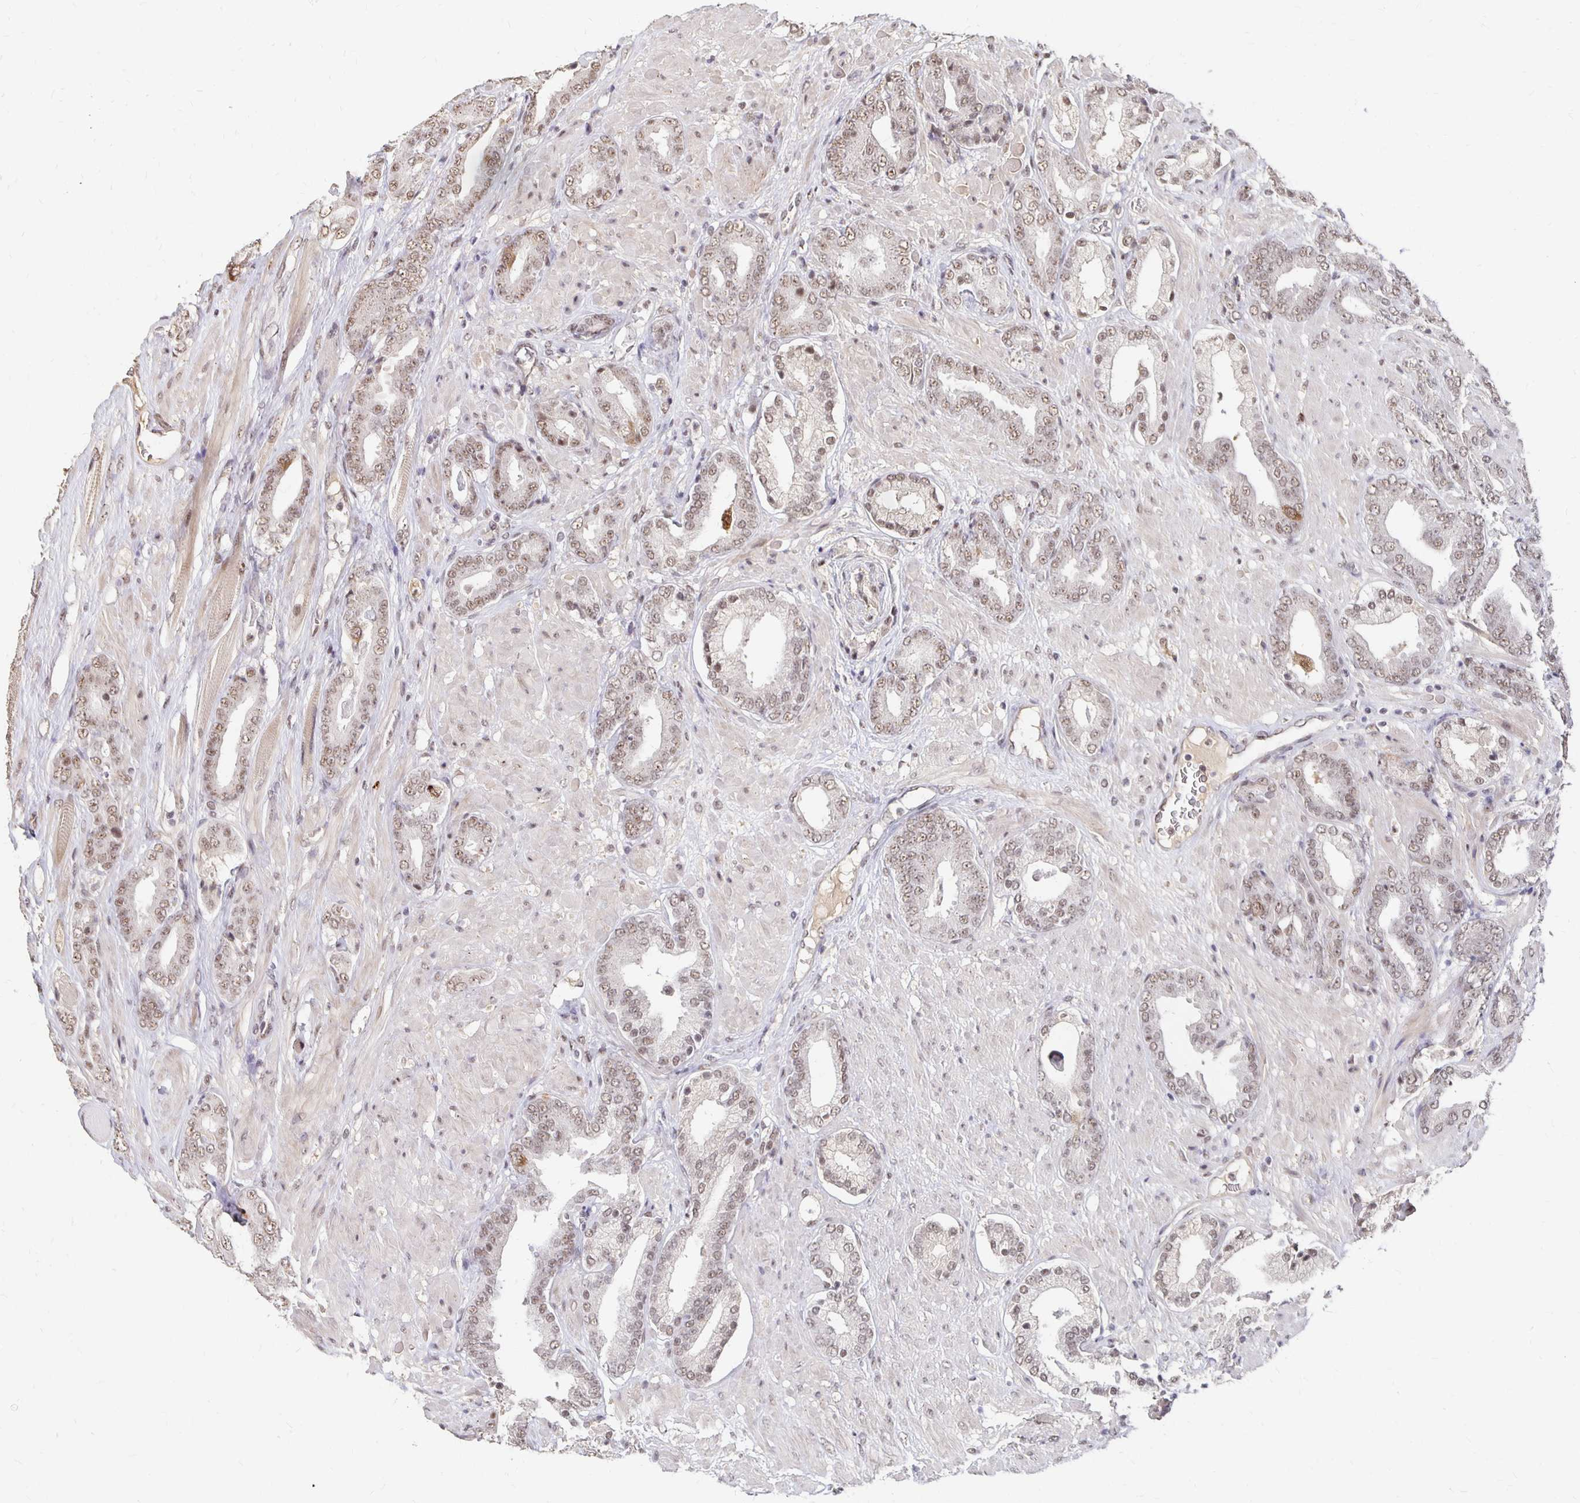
{"staining": {"intensity": "weak", "quantity": "25%-75%", "location": "nuclear"}, "tissue": "prostate cancer", "cell_type": "Tumor cells", "image_type": "cancer", "snomed": [{"axis": "morphology", "description": "Adenocarcinoma, High grade"}, {"axis": "topography", "description": "Prostate"}], "caption": "This is an image of immunohistochemistry staining of prostate cancer, which shows weak expression in the nuclear of tumor cells.", "gene": "CLASRP", "patient": {"sex": "male", "age": 56}}